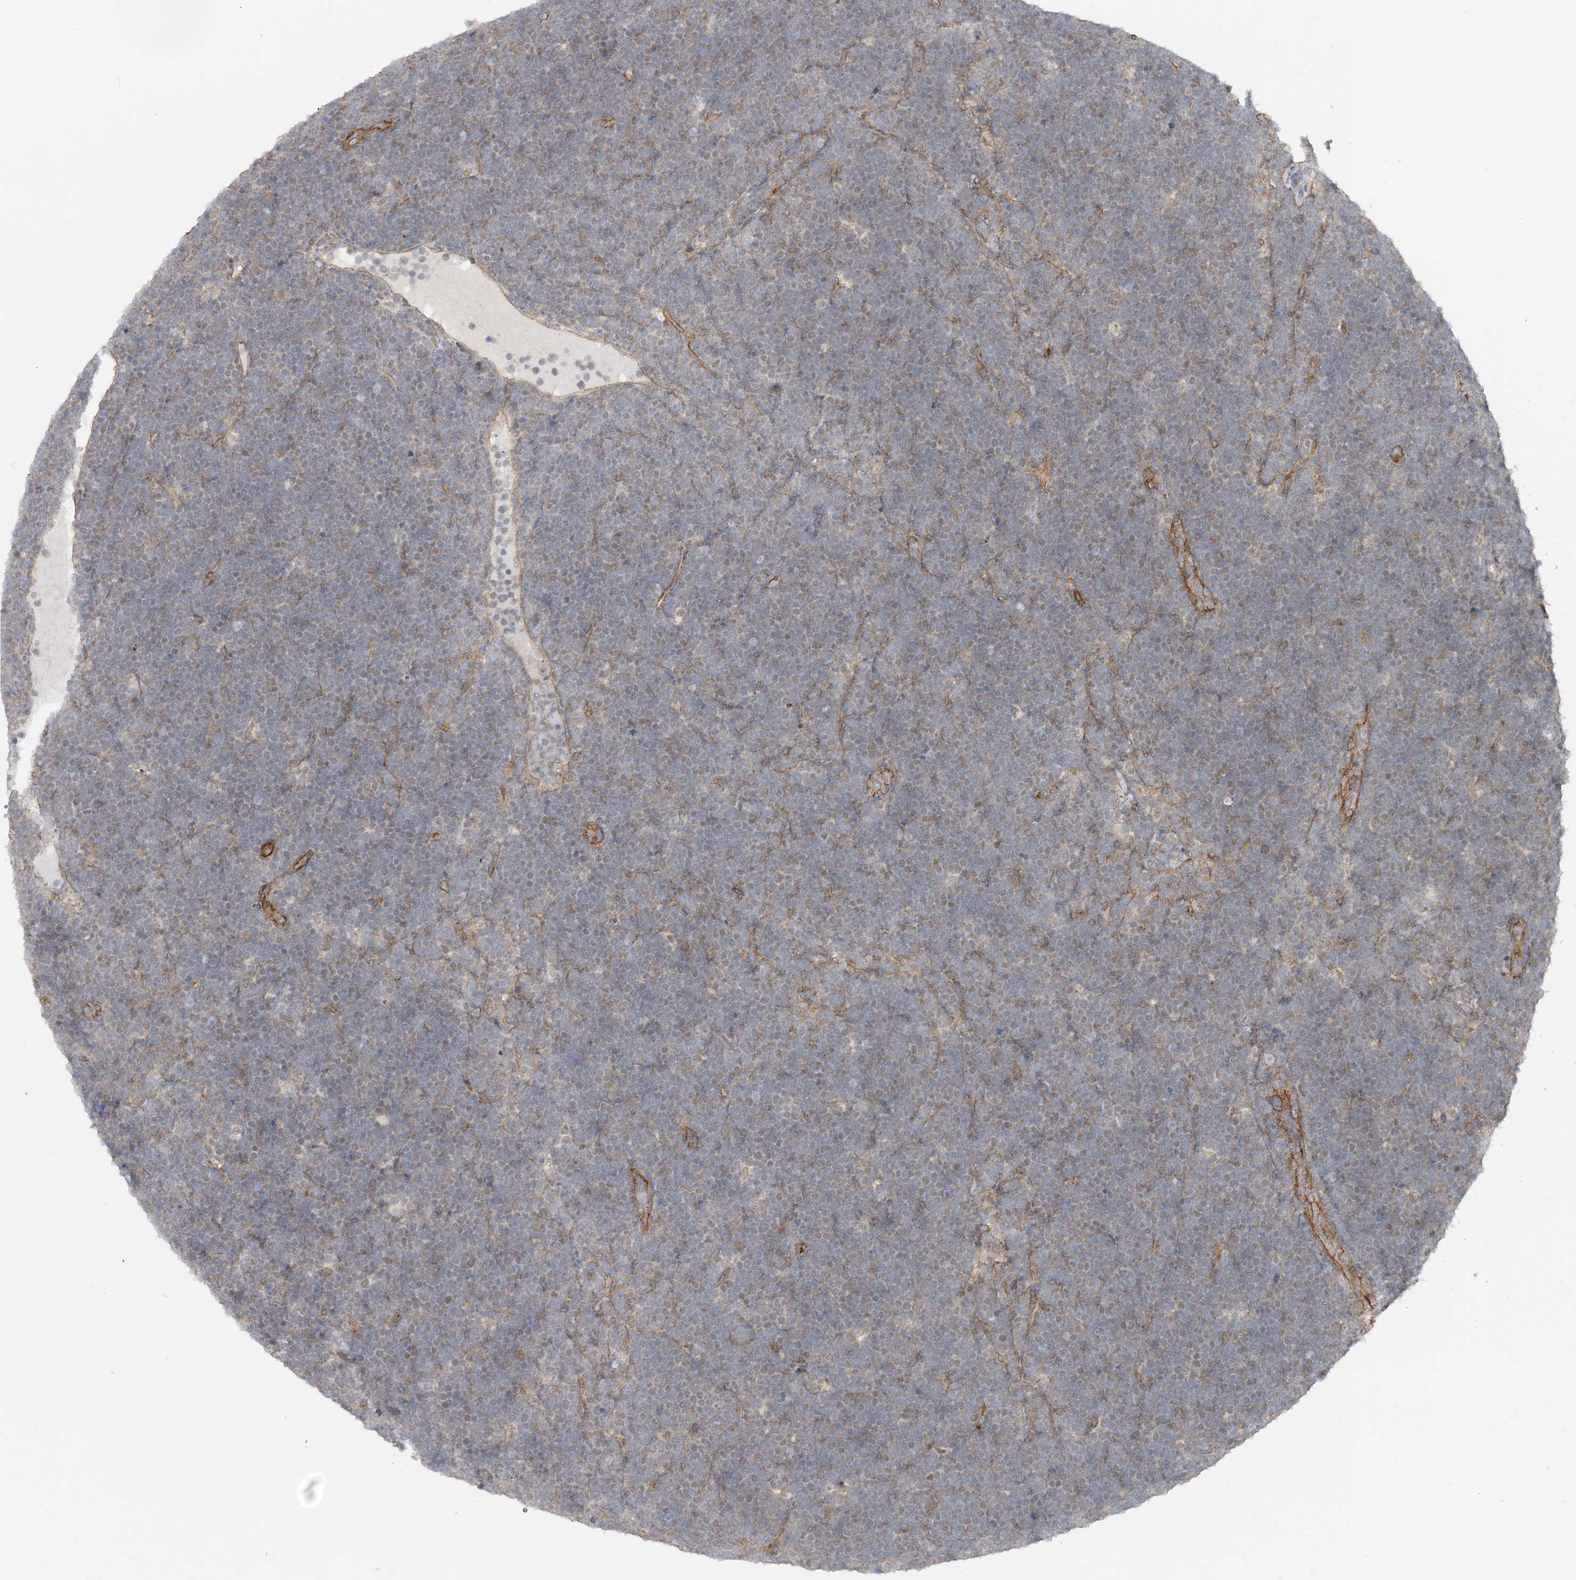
{"staining": {"intensity": "weak", "quantity": "<25%", "location": "nuclear"}, "tissue": "lymphoma", "cell_type": "Tumor cells", "image_type": "cancer", "snomed": [{"axis": "morphology", "description": "Malignant lymphoma, non-Hodgkin's type, High grade"}, {"axis": "topography", "description": "Lymph node"}], "caption": "Immunohistochemistry (IHC) micrograph of high-grade malignant lymphoma, non-Hodgkin's type stained for a protein (brown), which shows no staining in tumor cells. Brightfield microscopy of immunohistochemistry stained with DAB (brown) and hematoxylin (blue), captured at high magnification.", "gene": "MAT2B", "patient": {"sex": "male", "age": 13}}